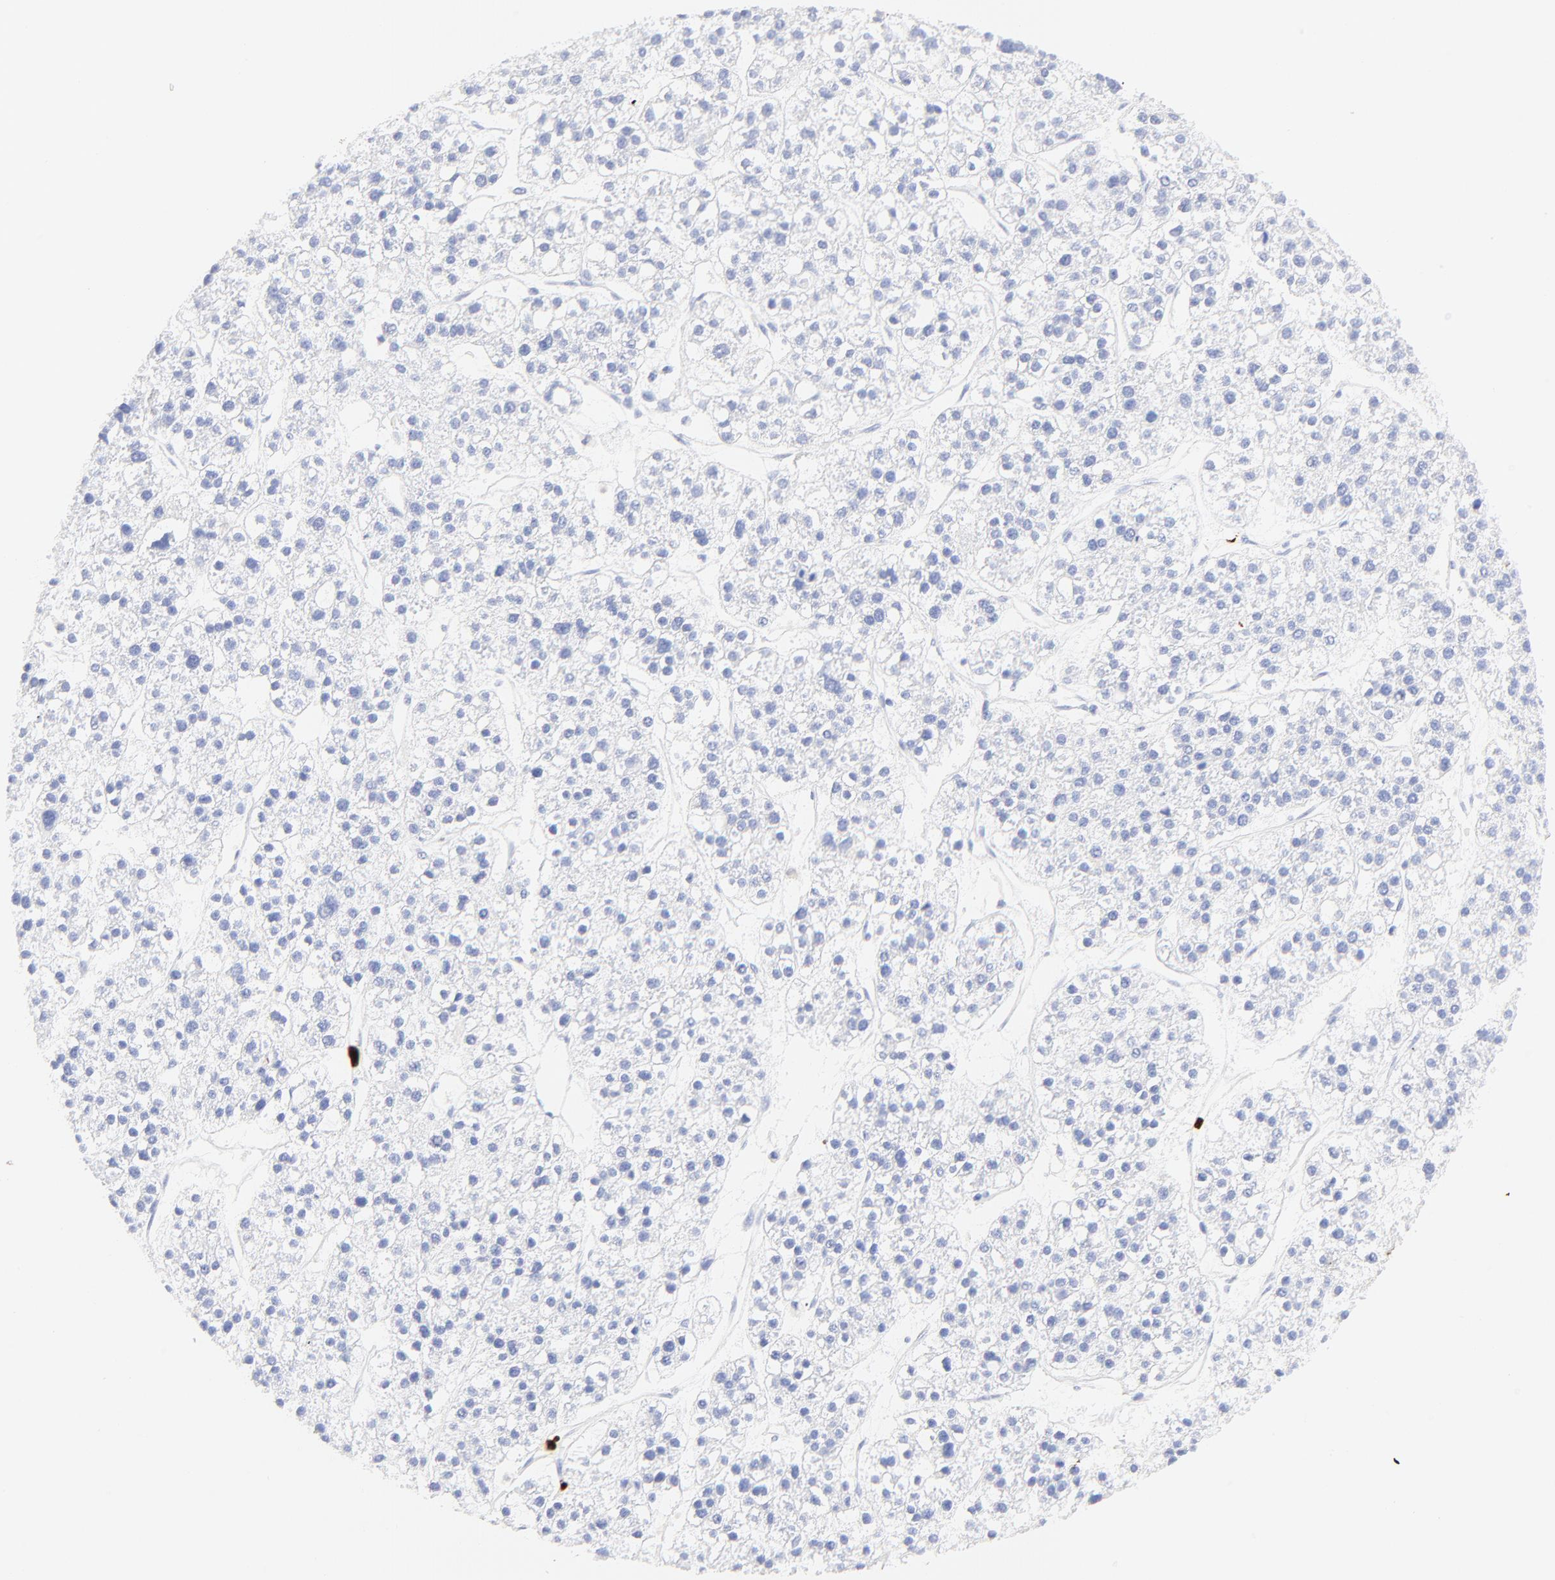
{"staining": {"intensity": "negative", "quantity": "none", "location": "none"}, "tissue": "liver cancer", "cell_type": "Tumor cells", "image_type": "cancer", "snomed": [{"axis": "morphology", "description": "Carcinoma, Hepatocellular, NOS"}, {"axis": "topography", "description": "Liver"}], "caption": "Immunohistochemistry of hepatocellular carcinoma (liver) demonstrates no staining in tumor cells.", "gene": "S100A12", "patient": {"sex": "female", "age": 85}}